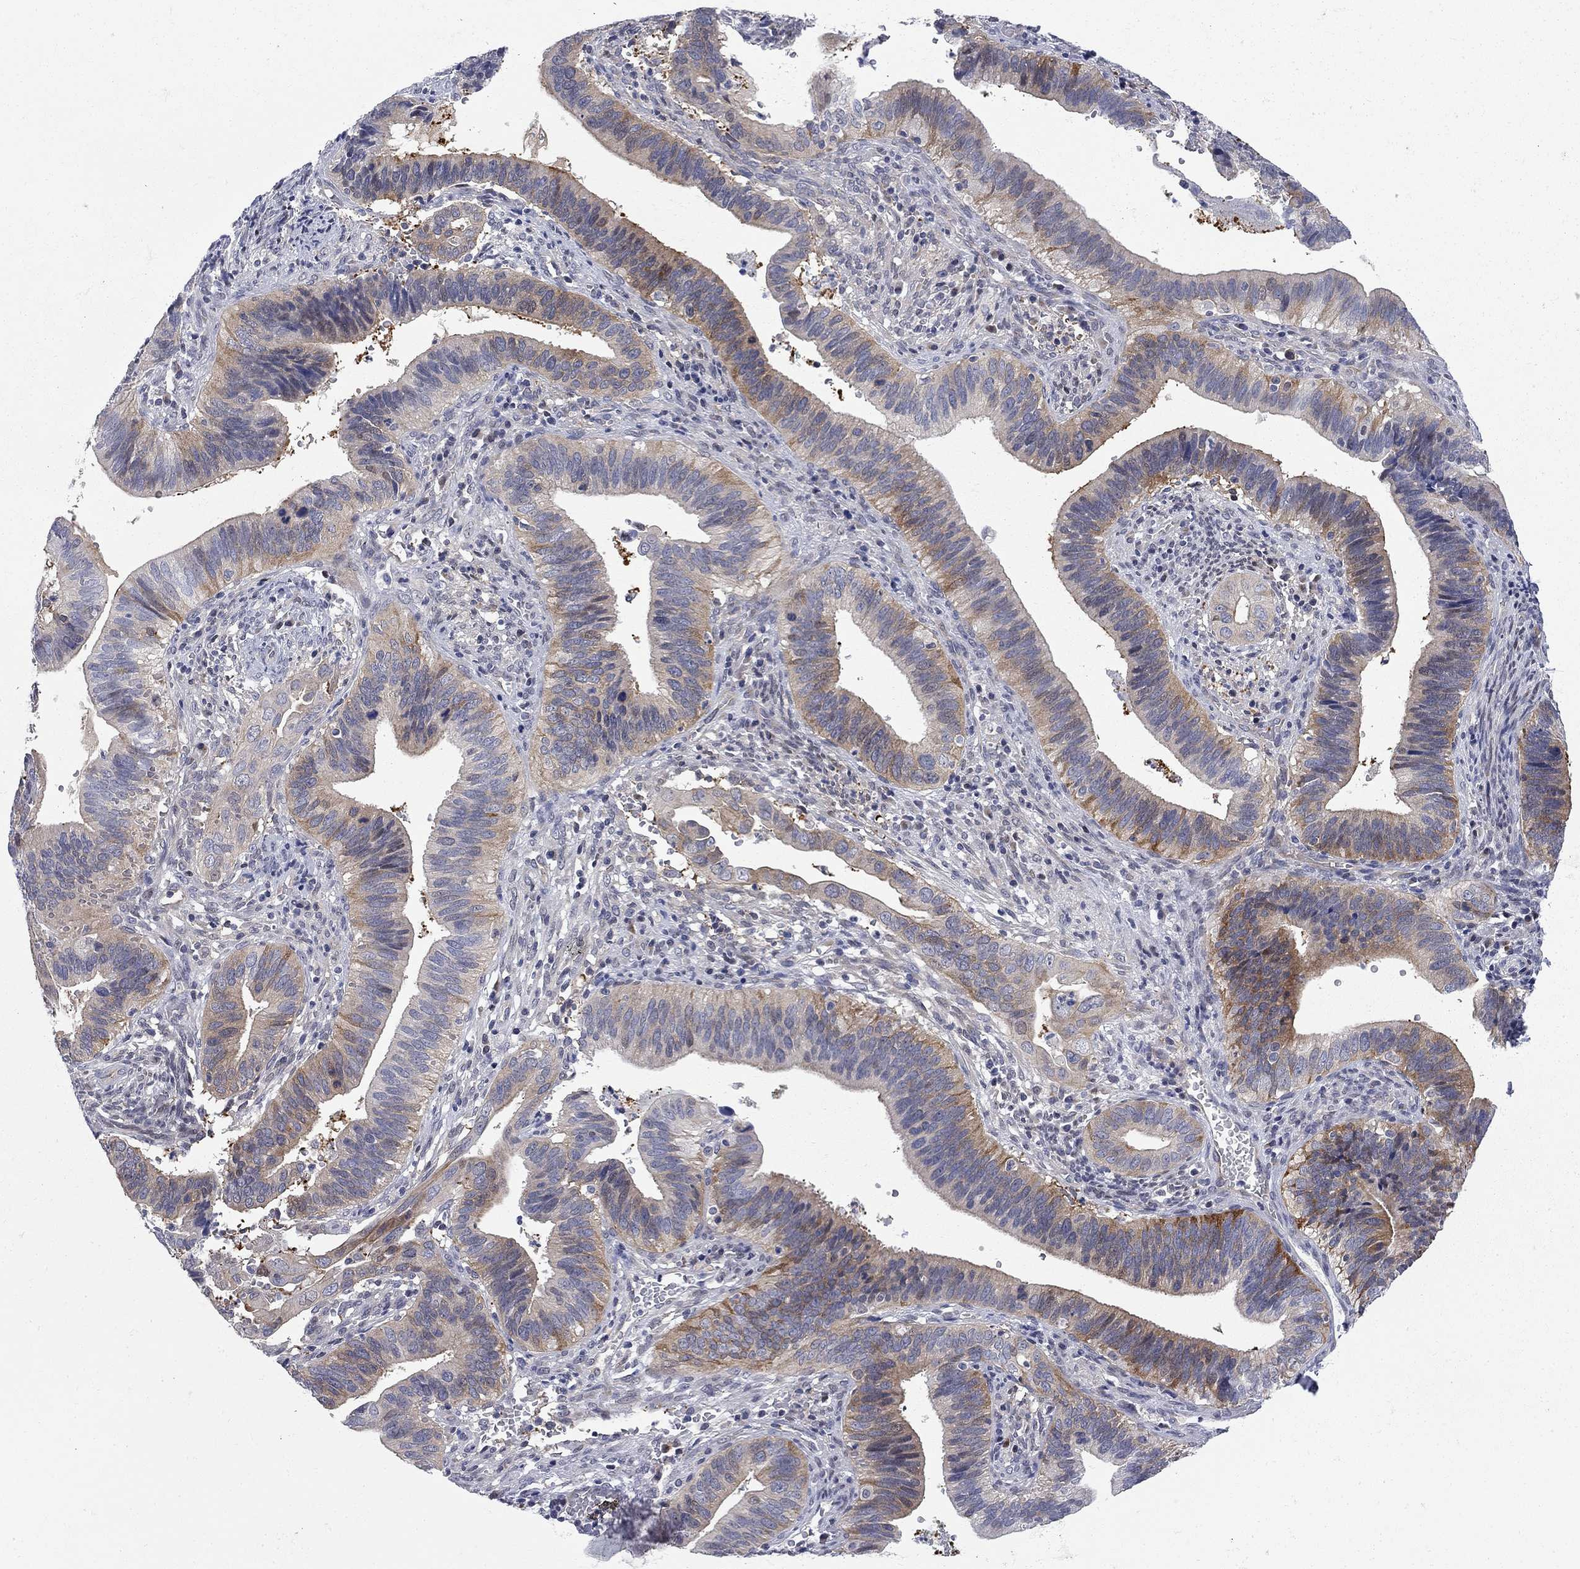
{"staining": {"intensity": "moderate", "quantity": "25%-75%", "location": "cytoplasmic/membranous"}, "tissue": "cervical cancer", "cell_type": "Tumor cells", "image_type": "cancer", "snomed": [{"axis": "morphology", "description": "Adenocarcinoma, NOS"}, {"axis": "topography", "description": "Cervix"}], "caption": "Tumor cells show medium levels of moderate cytoplasmic/membranous staining in approximately 25%-75% of cells in human adenocarcinoma (cervical).", "gene": "GALNT8", "patient": {"sex": "female", "age": 42}}